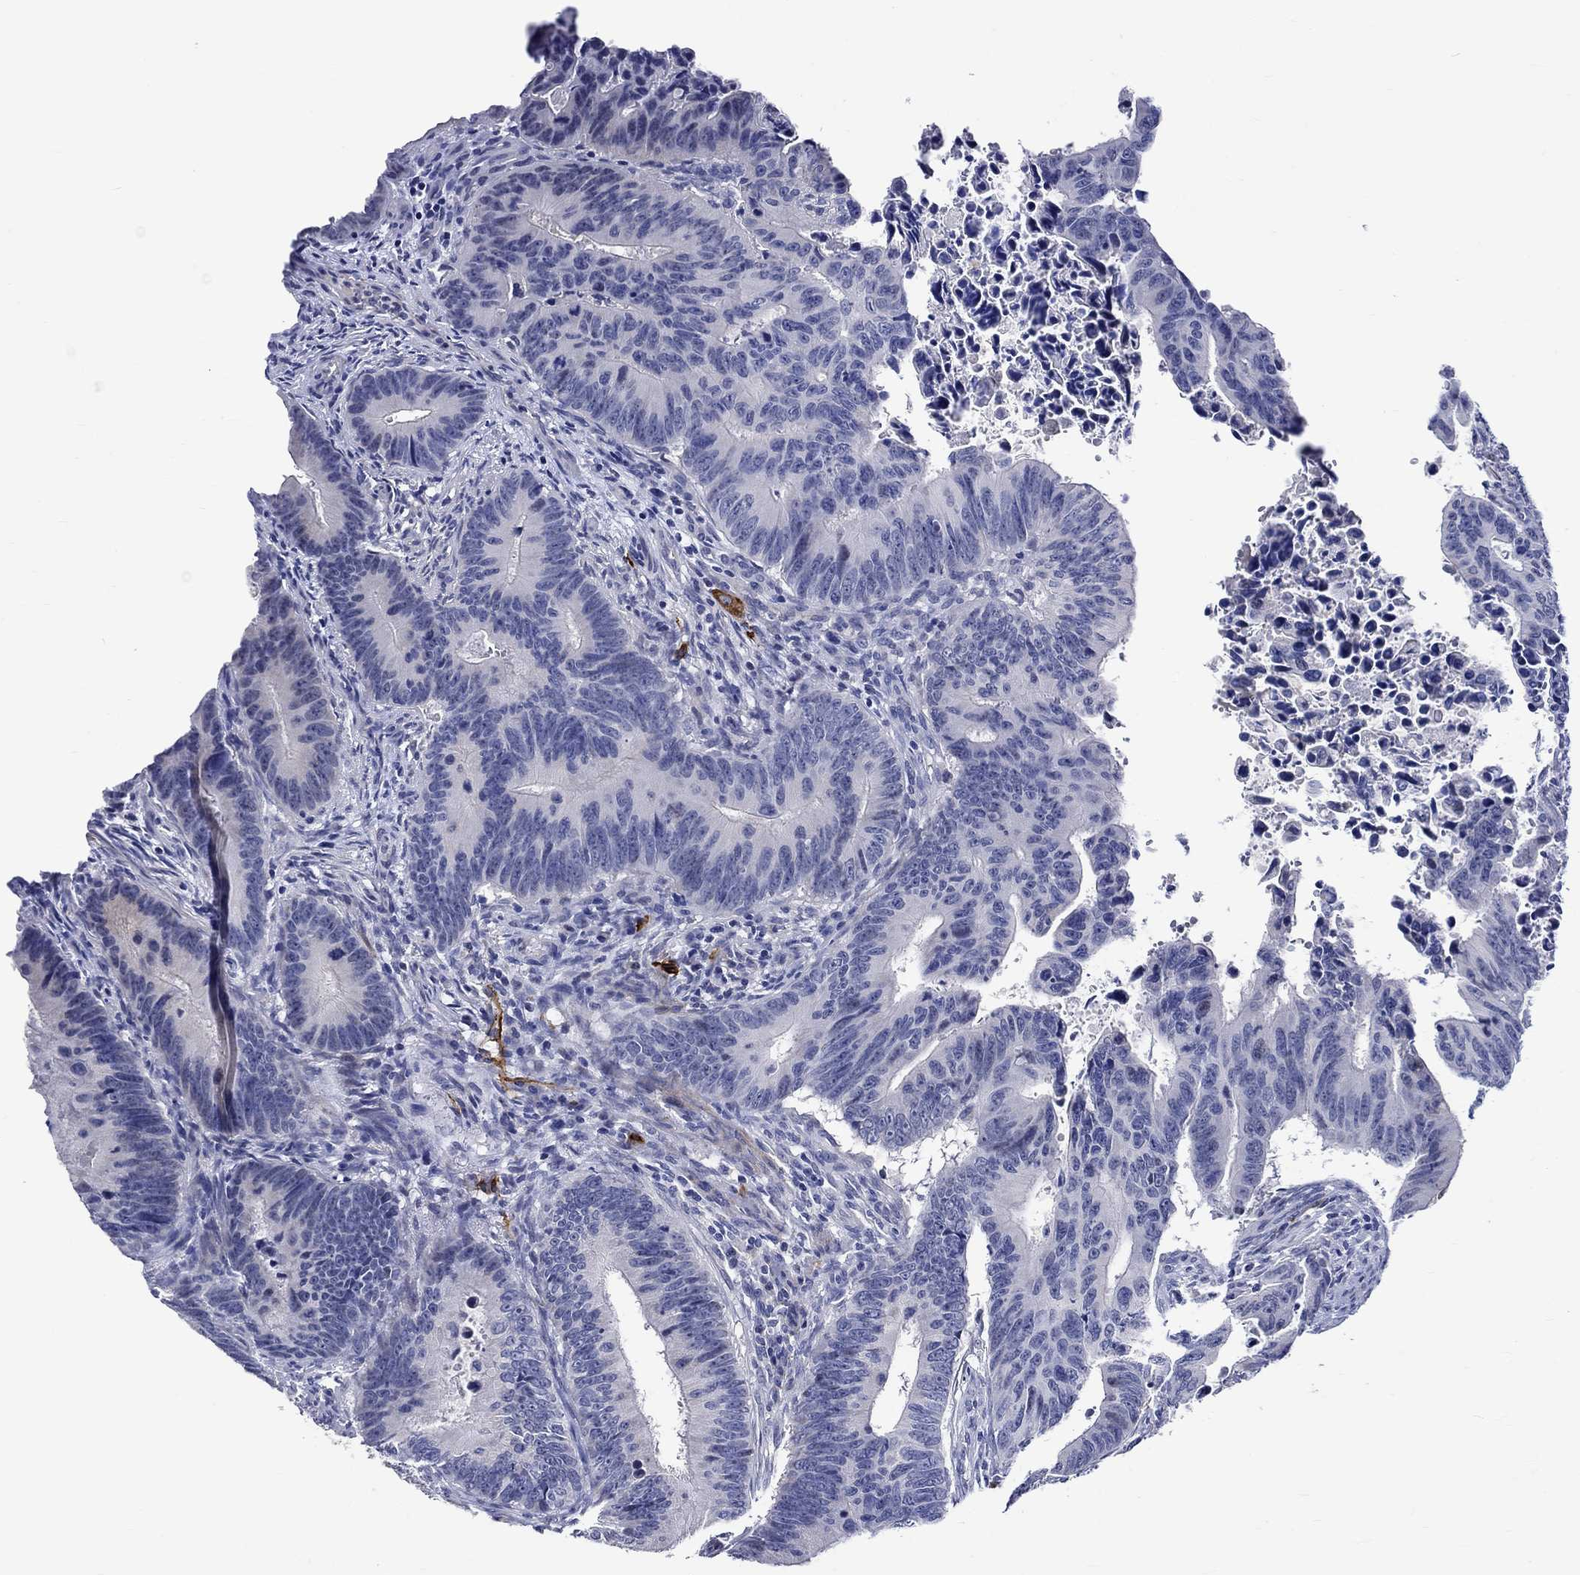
{"staining": {"intensity": "negative", "quantity": "none", "location": "none"}, "tissue": "colorectal cancer", "cell_type": "Tumor cells", "image_type": "cancer", "snomed": [{"axis": "morphology", "description": "Adenocarcinoma, NOS"}, {"axis": "topography", "description": "Colon"}], "caption": "Human colorectal cancer (adenocarcinoma) stained for a protein using immunohistochemistry shows no expression in tumor cells.", "gene": "CRYAB", "patient": {"sex": "female", "age": 87}}